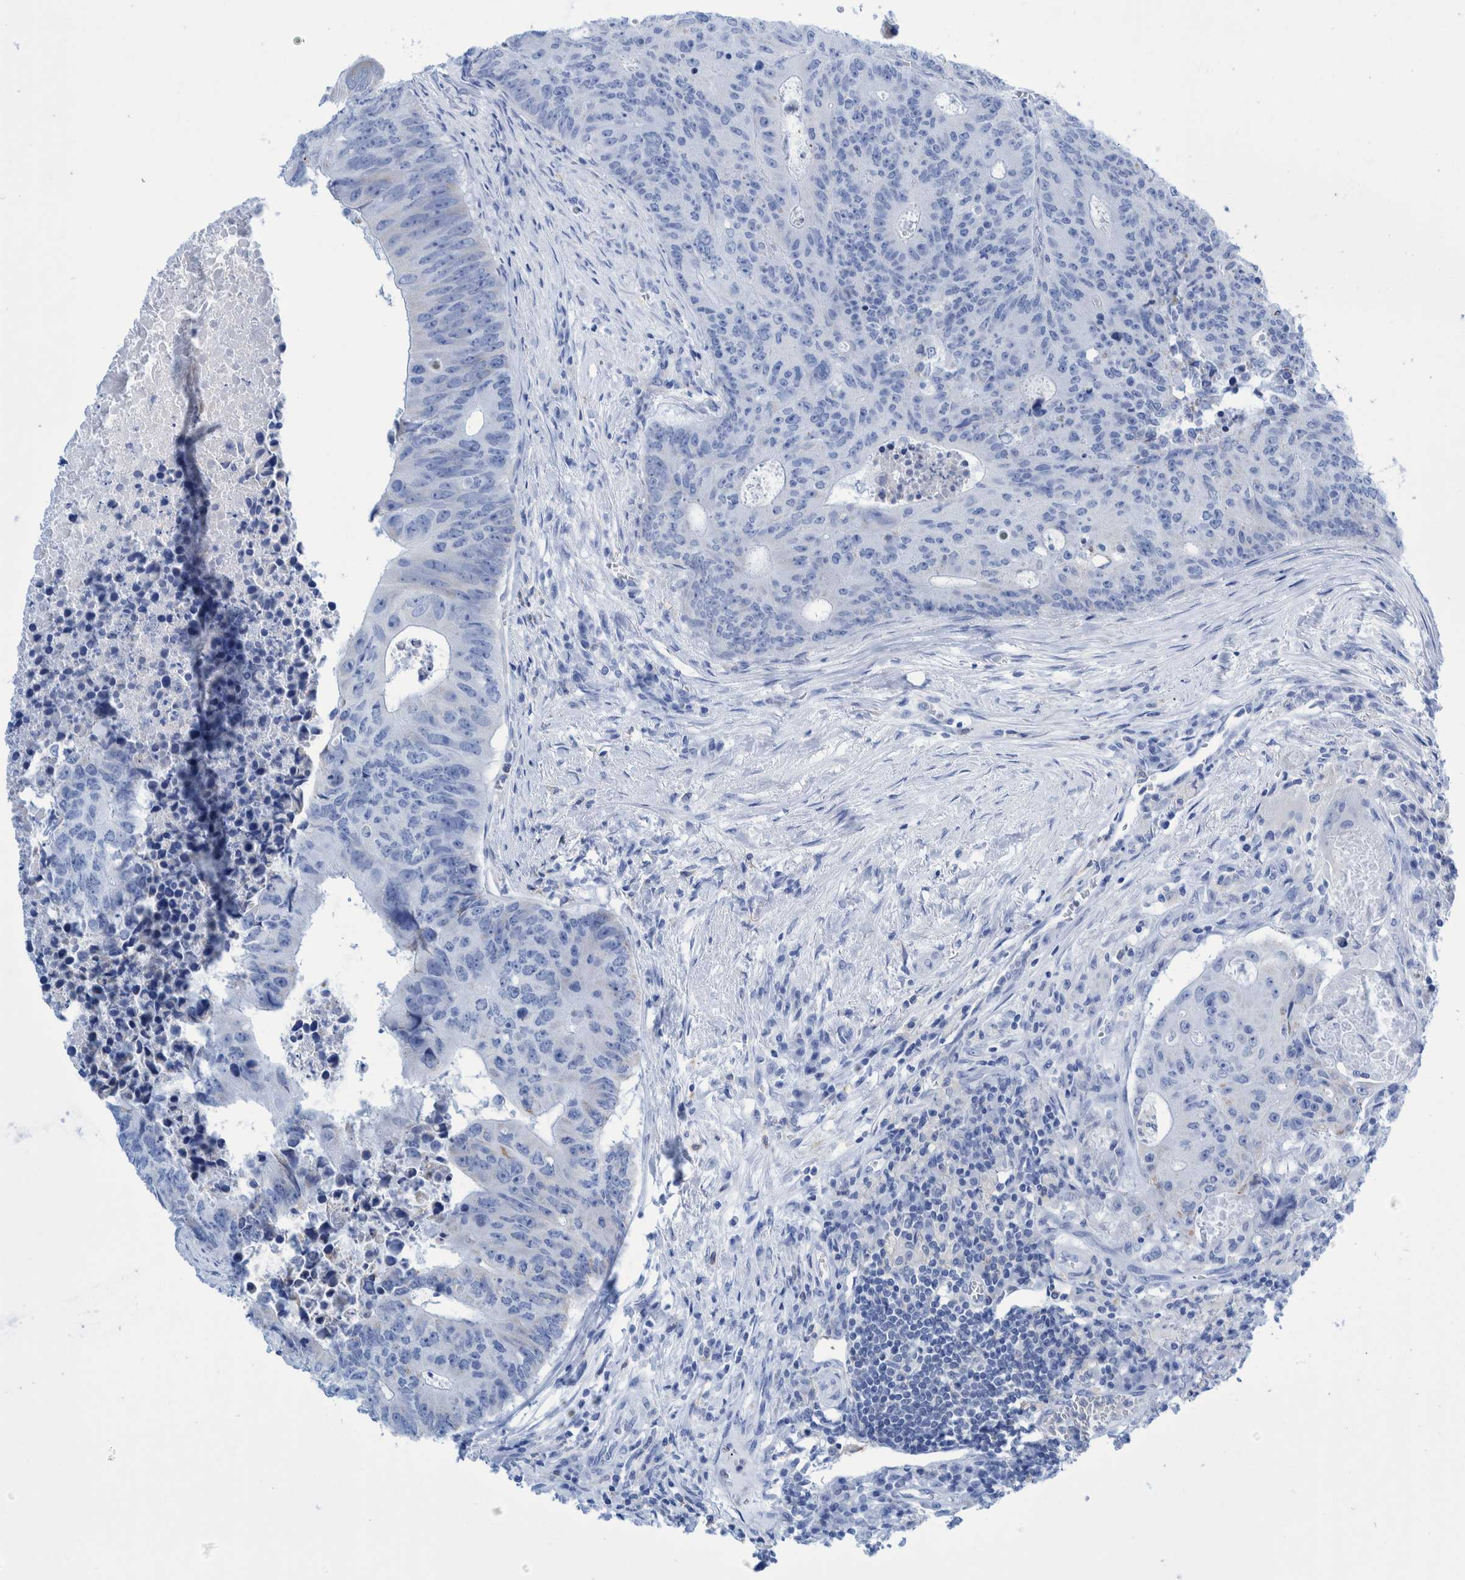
{"staining": {"intensity": "negative", "quantity": "none", "location": "none"}, "tissue": "colorectal cancer", "cell_type": "Tumor cells", "image_type": "cancer", "snomed": [{"axis": "morphology", "description": "Adenocarcinoma, NOS"}, {"axis": "topography", "description": "Colon"}], "caption": "Adenocarcinoma (colorectal) was stained to show a protein in brown. There is no significant staining in tumor cells.", "gene": "KRT14", "patient": {"sex": "male", "age": 87}}